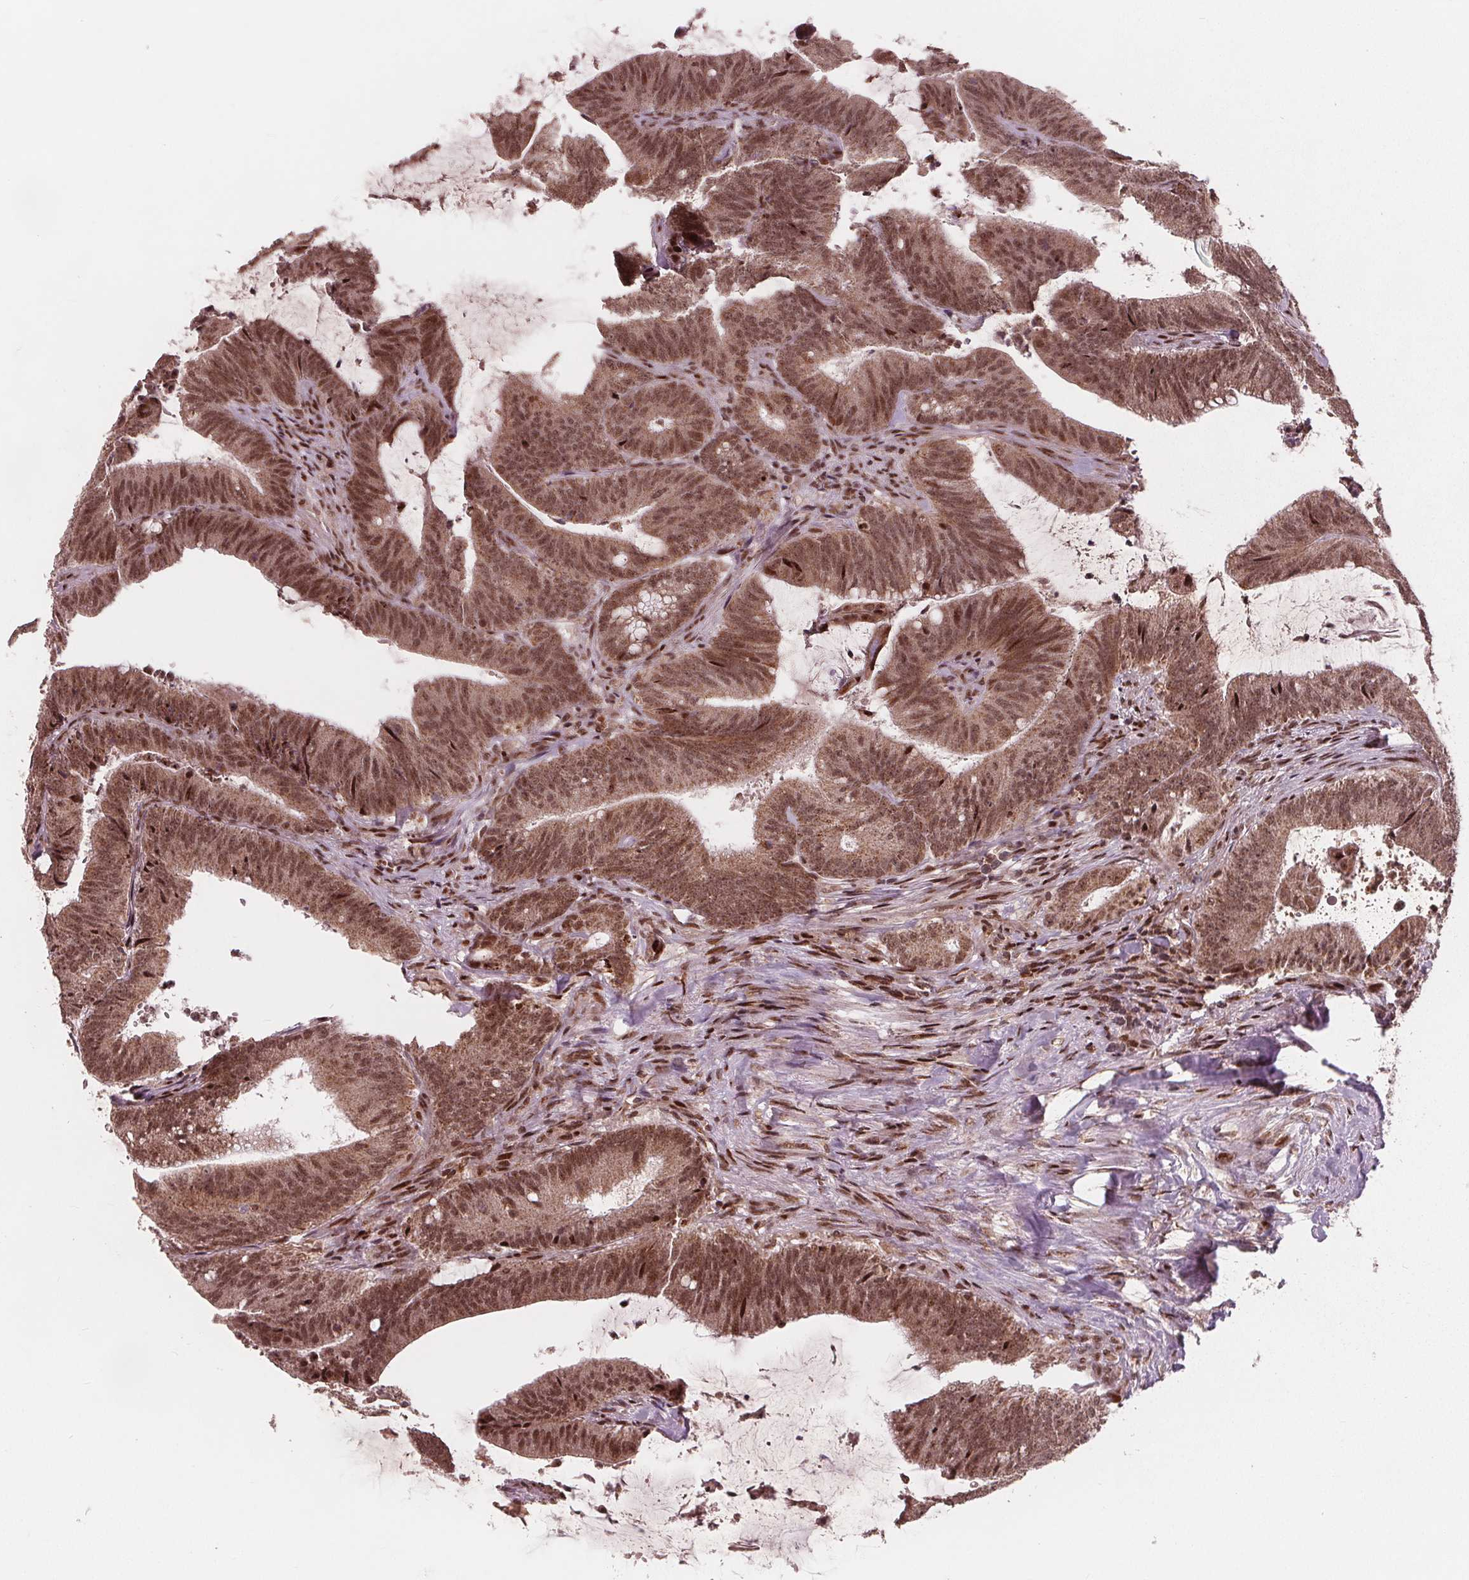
{"staining": {"intensity": "moderate", "quantity": ">75%", "location": "cytoplasmic/membranous,nuclear"}, "tissue": "colorectal cancer", "cell_type": "Tumor cells", "image_type": "cancer", "snomed": [{"axis": "morphology", "description": "Adenocarcinoma, NOS"}, {"axis": "topography", "description": "Colon"}], "caption": "Immunohistochemistry (IHC) staining of adenocarcinoma (colorectal), which displays medium levels of moderate cytoplasmic/membranous and nuclear expression in about >75% of tumor cells indicating moderate cytoplasmic/membranous and nuclear protein staining. The staining was performed using DAB (3,3'-diaminobenzidine) (brown) for protein detection and nuclei were counterstained in hematoxylin (blue).", "gene": "SNRNP35", "patient": {"sex": "female", "age": 43}}